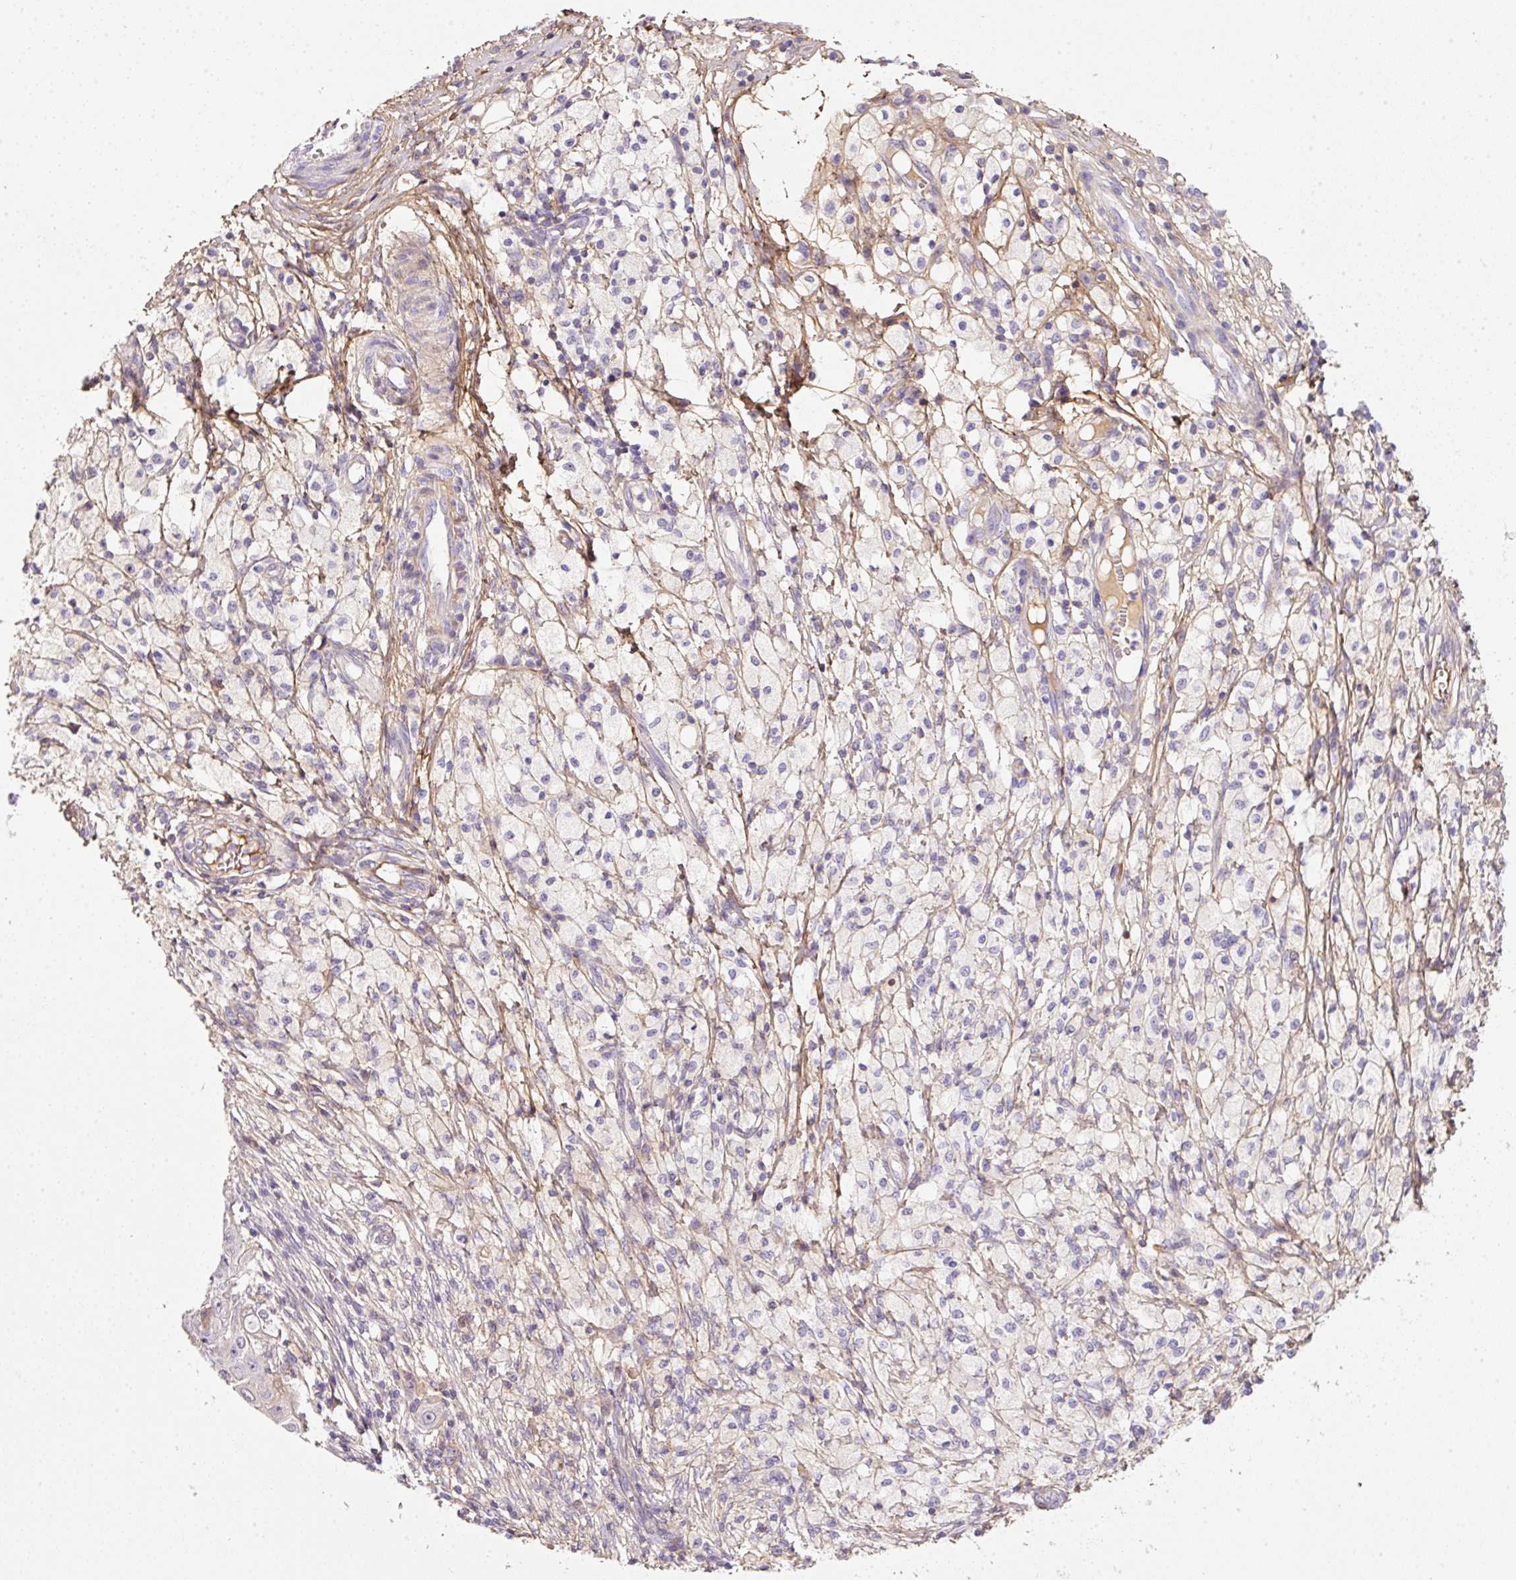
{"staining": {"intensity": "negative", "quantity": "none", "location": "none"}, "tissue": "ovarian cancer", "cell_type": "Tumor cells", "image_type": "cancer", "snomed": [{"axis": "morphology", "description": "Carcinoma, endometroid"}, {"axis": "topography", "description": "Ovary"}], "caption": "DAB immunohistochemical staining of endometroid carcinoma (ovarian) shows no significant positivity in tumor cells.", "gene": "SOS2", "patient": {"sex": "female", "age": 42}}